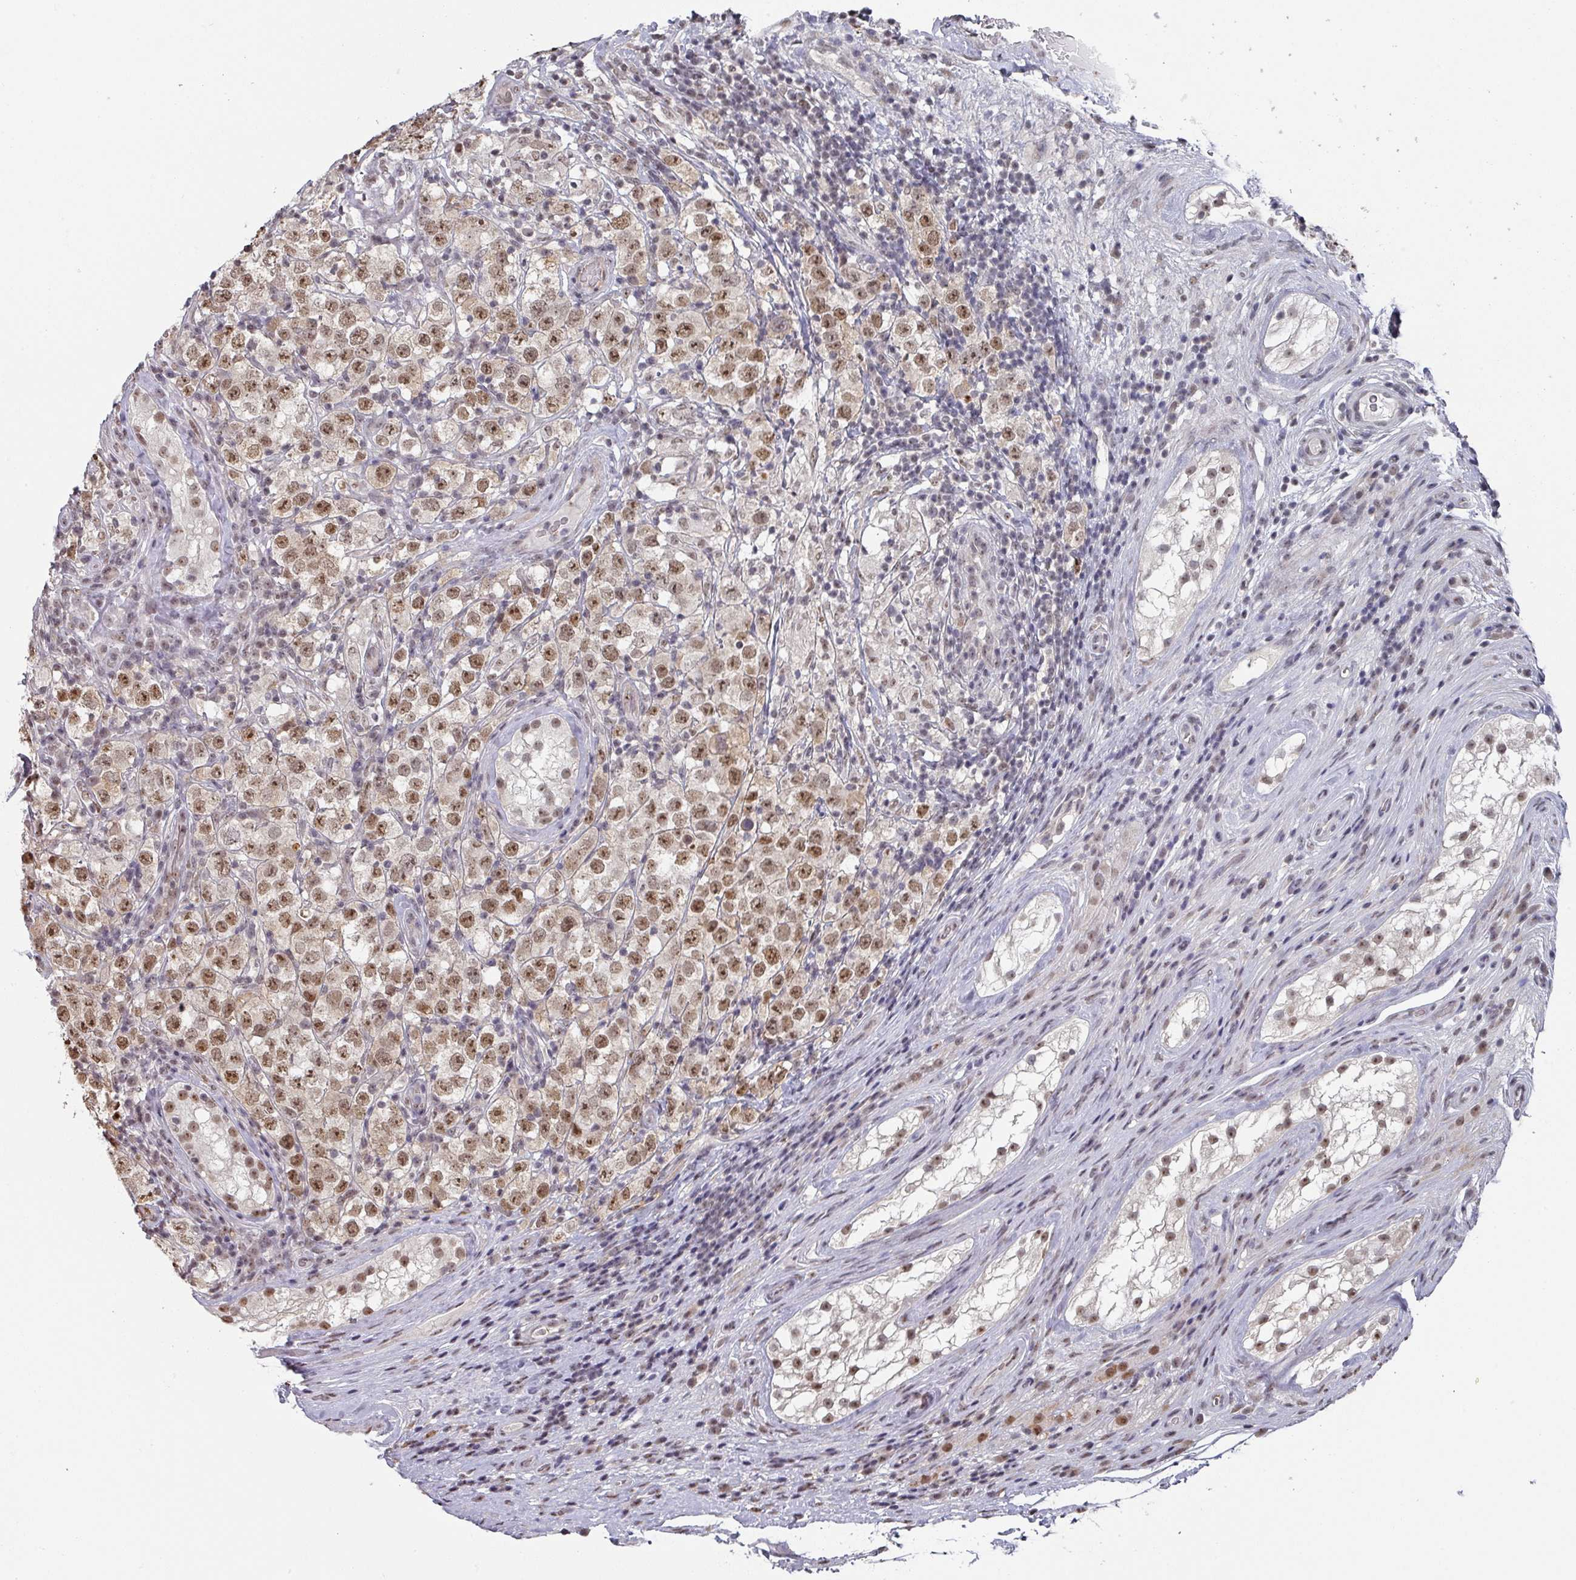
{"staining": {"intensity": "moderate", "quantity": ">75%", "location": "nuclear"}, "tissue": "testis cancer", "cell_type": "Tumor cells", "image_type": "cancer", "snomed": [{"axis": "morphology", "description": "Seminoma, NOS"}, {"axis": "morphology", "description": "Carcinoma, Embryonal, NOS"}, {"axis": "topography", "description": "Testis"}], "caption": "Immunohistochemistry micrograph of neoplastic tissue: human testis cancer (embryonal carcinoma) stained using IHC exhibits medium levels of moderate protein expression localized specifically in the nuclear of tumor cells, appearing as a nuclear brown color.", "gene": "ZNF654", "patient": {"sex": "male", "age": 41}}